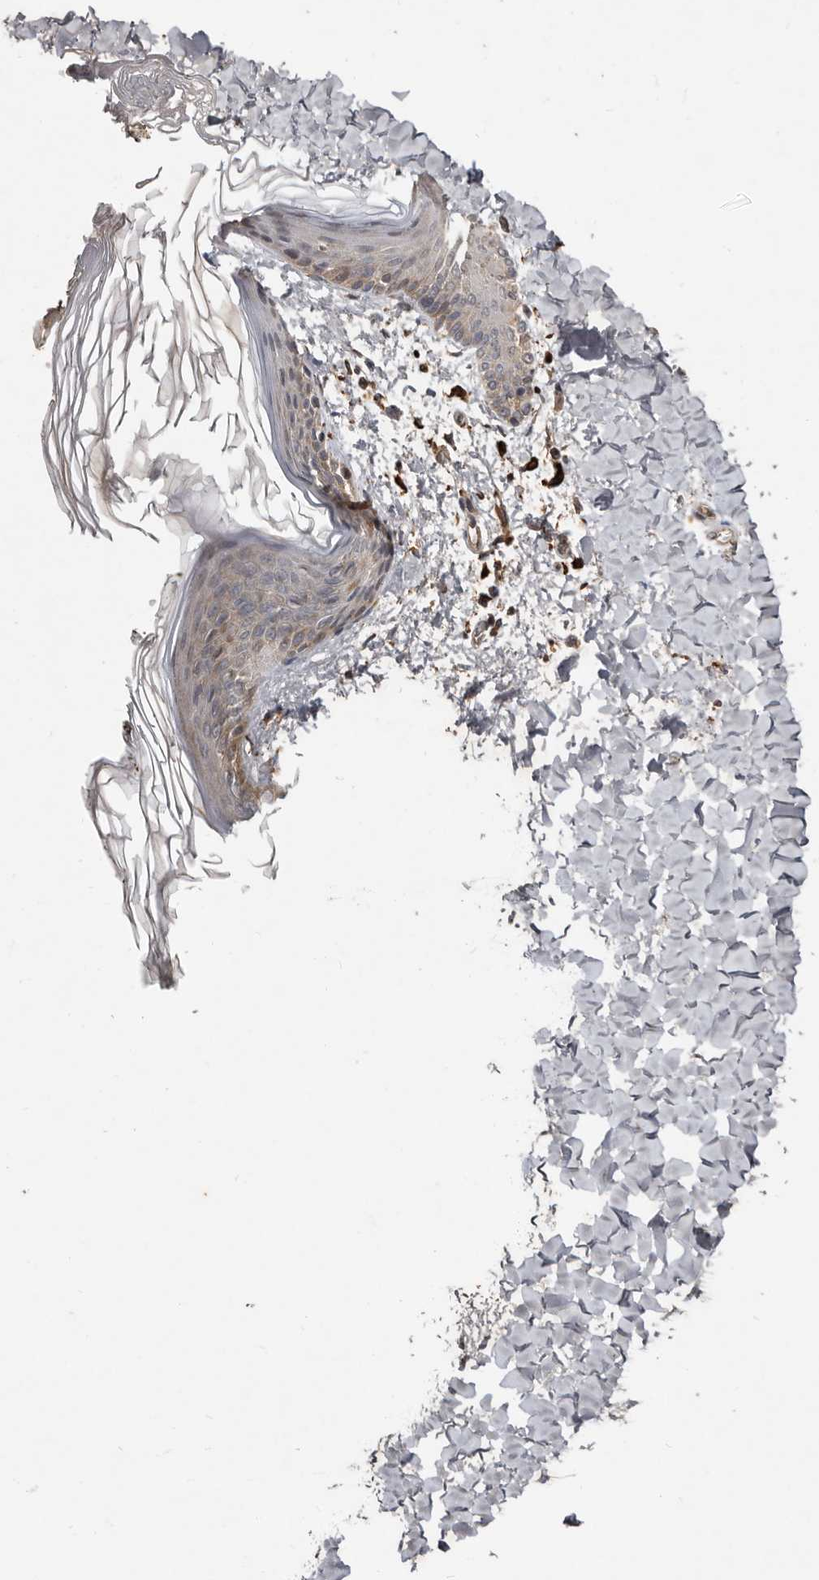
{"staining": {"intensity": "negative", "quantity": "none", "location": "none"}, "tissue": "skin", "cell_type": "Fibroblasts", "image_type": "normal", "snomed": [{"axis": "morphology", "description": "Normal tissue, NOS"}, {"axis": "morphology", "description": "Neoplasm, benign, NOS"}, {"axis": "topography", "description": "Skin"}, {"axis": "topography", "description": "Soft tissue"}], "caption": "DAB (3,3'-diaminobenzidine) immunohistochemical staining of benign skin reveals no significant positivity in fibroblasts. Nuclei are stained in blue.", "gene": "KIF26B", "patient": {"sex": "male", "age": 26}}